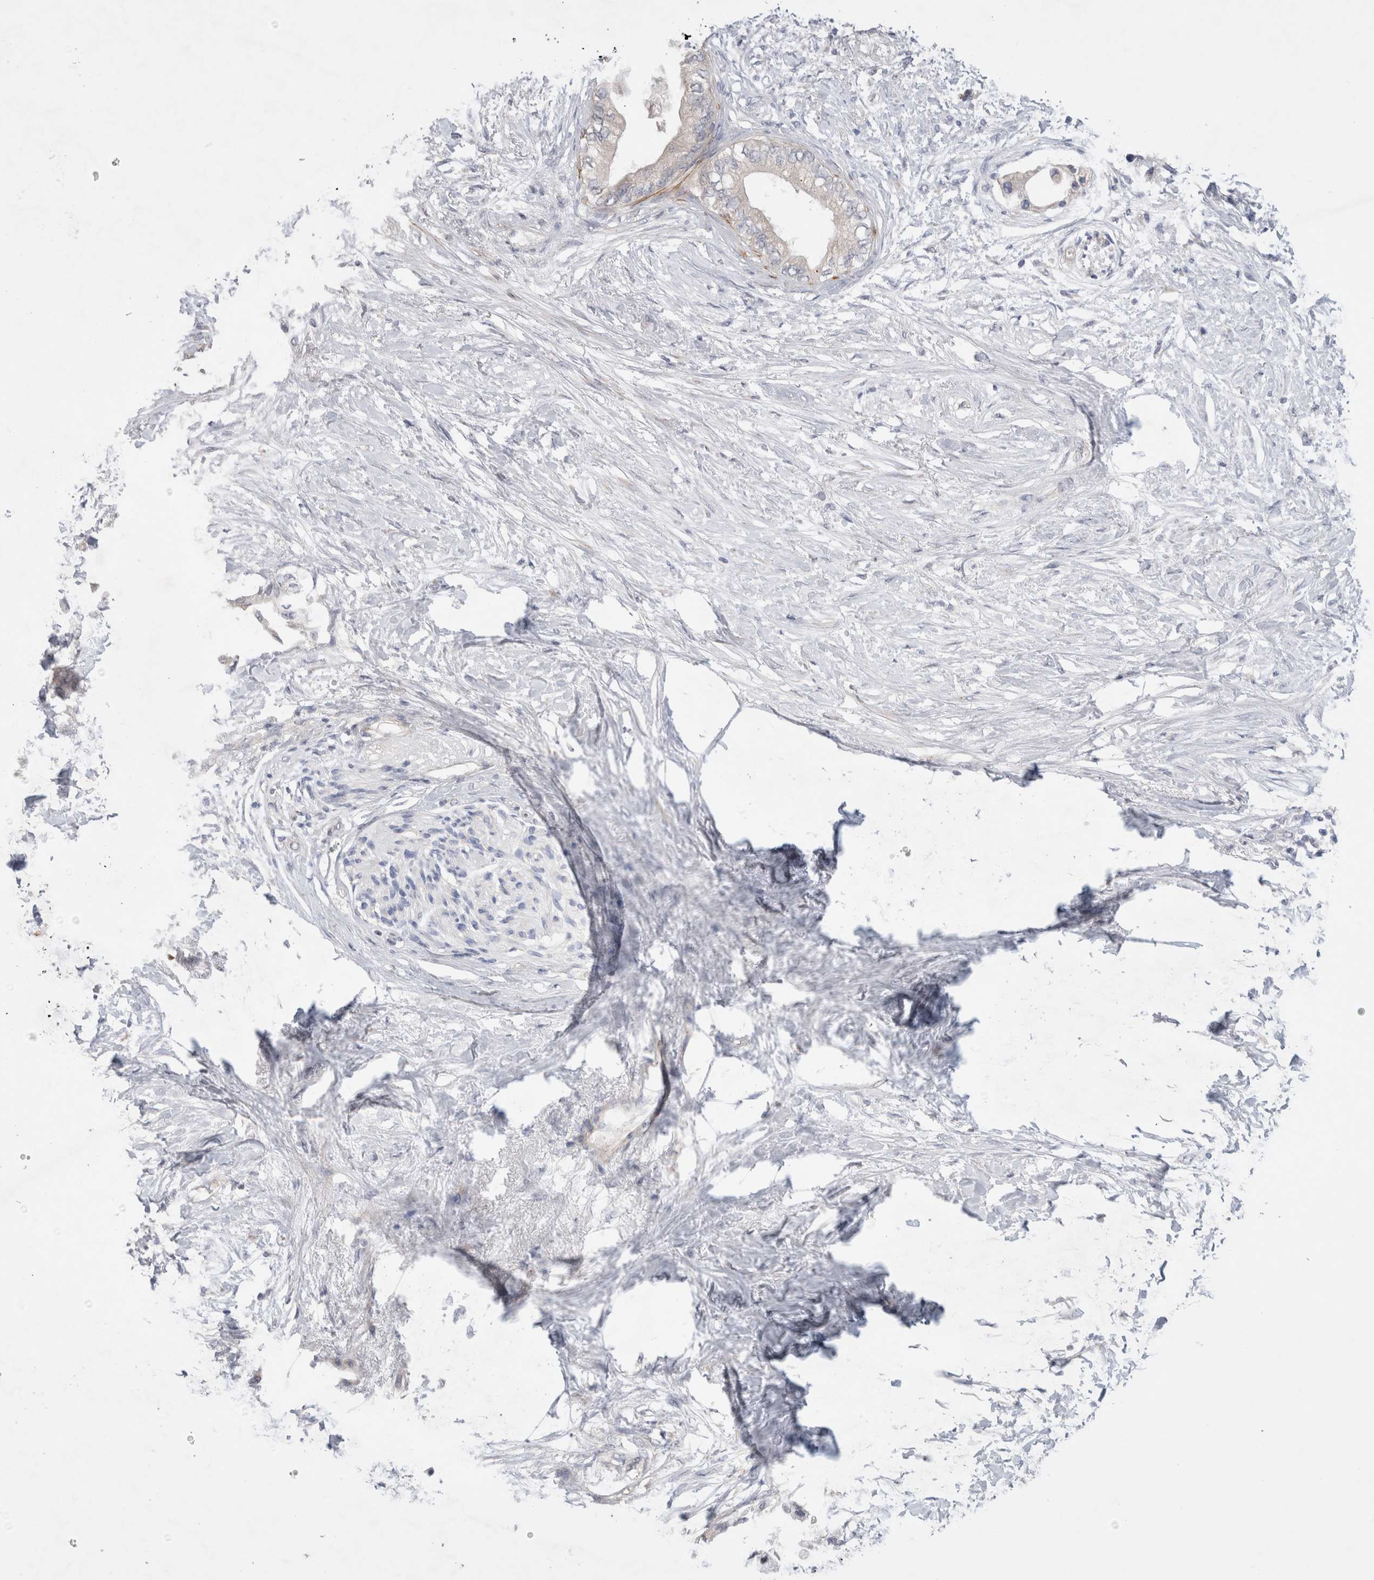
{"staining": {"intensity": "negative", "quantity": "none", "location": "none"}, "tissue": "pancreatic cancer", "cell_type": "Tumor cells", "image_type": "cancer", "snomed": [{"axis": "morphology", "description": "Normal tissue, NOS"}, {"axis": "morphology", "description": "Adenocarcinoma, NOS"}, {"axis": "topography", "description": "Pancreas"}, {"axis": "topography", "description": "Duodenum"}], "caption": "Immunohistochemical staining of human adenocarcinoma (pancreatic) shows no significant expression in tumor cells.", "gene": "IFT74", "patient": {"sex": "female", "age": 60}}